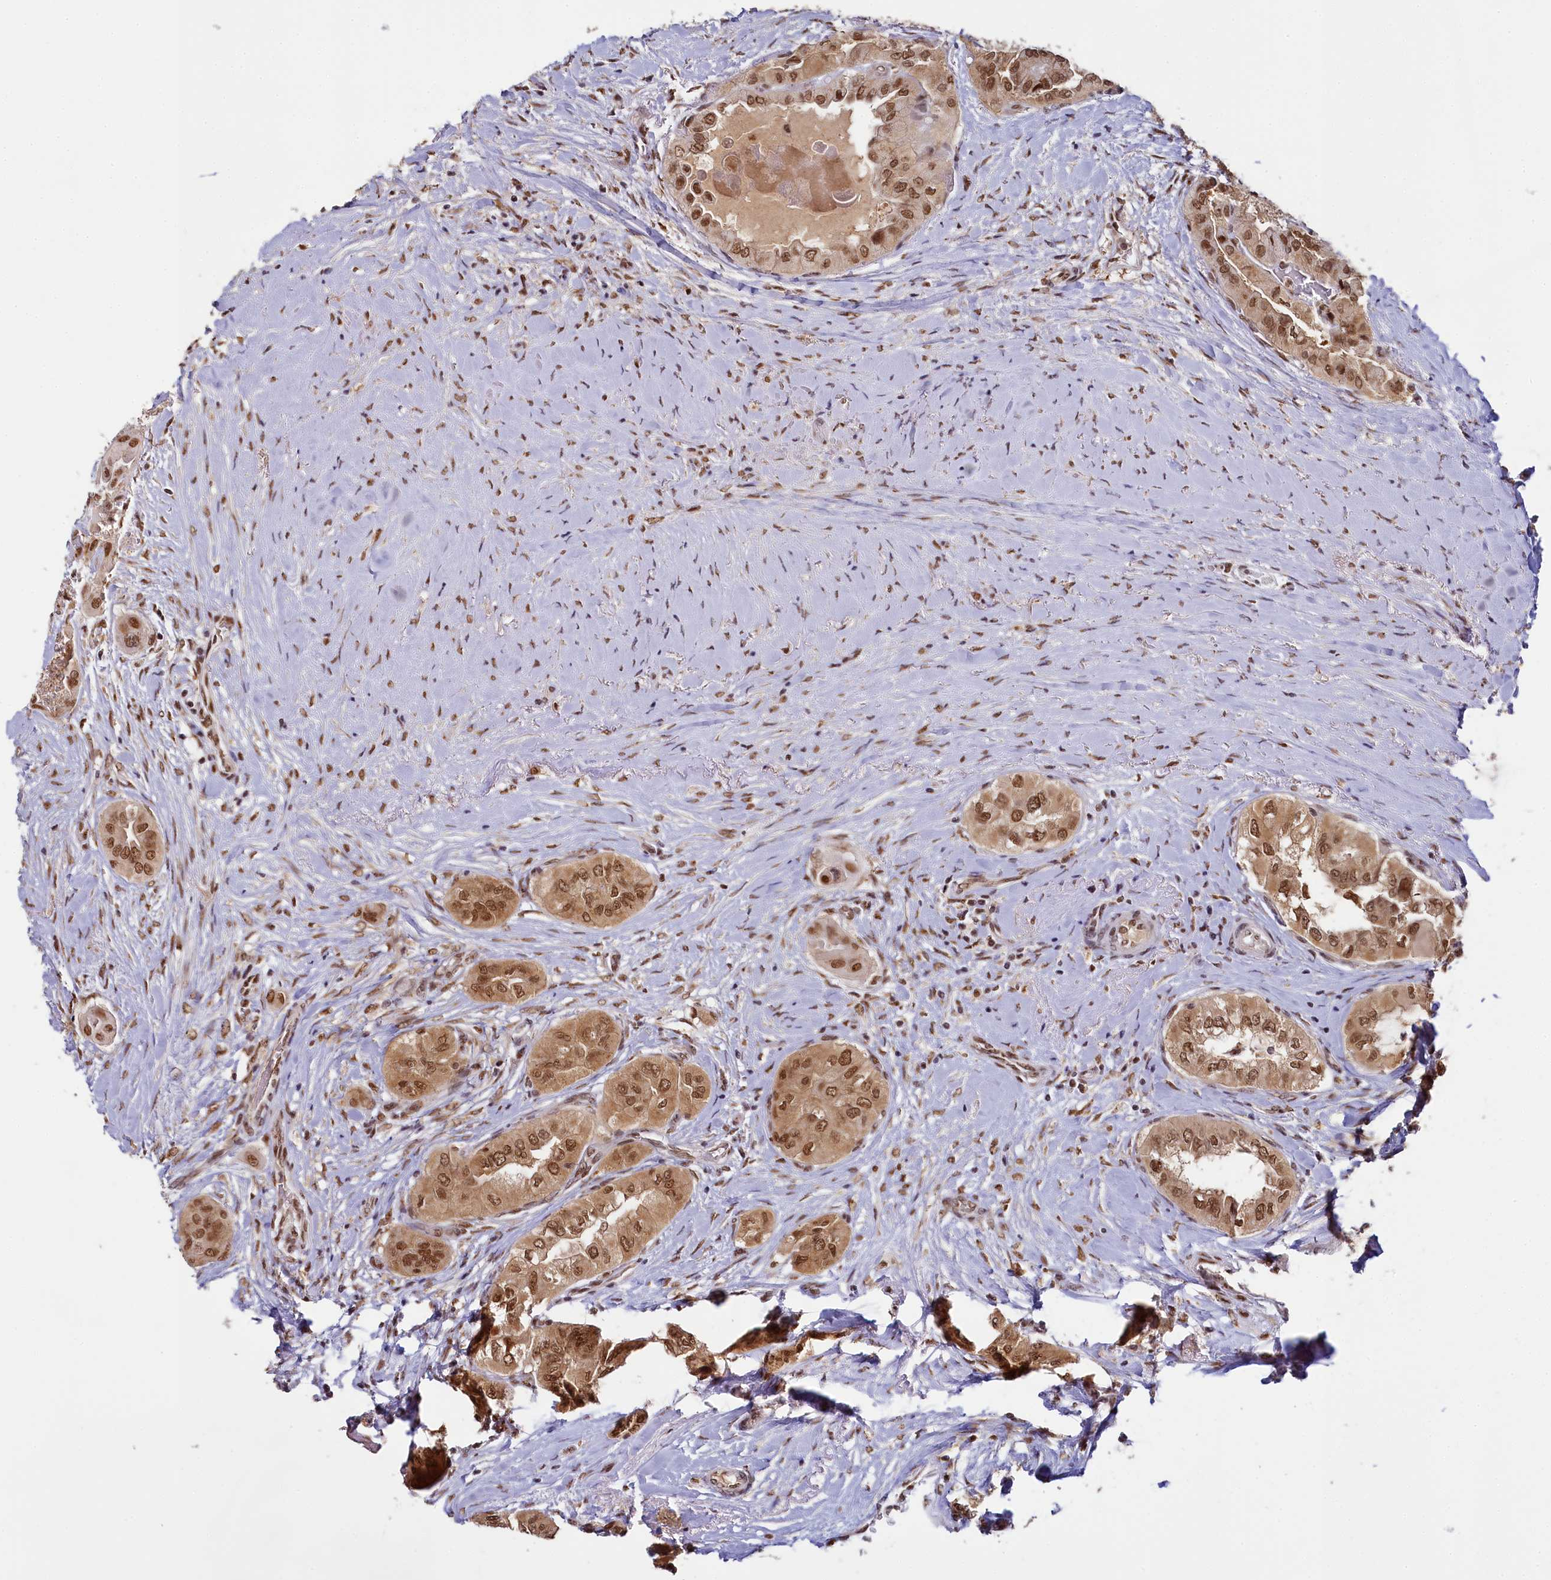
{"staining": {"intensity": "moderate", "quantity": ">75%", "location": "nuclear"}, "tissue": "thyroid cancer", "cell_type": "Tumor cells", "image_type": "cancer", "snomed": [{"axis": "morphology", "description": "Papillary adenocarcinoma, NOS"}, {"axis": "topography", "description": "Thyroid gland"}], "caption": "A high-resolution histopathology image shows IHC staining of papillary adenocarcinoma (thyroid), which shows moderate nuclear positivity in about >75% of tumor cells. Using DAB (3,3'-diaminobenzidine) (brown) and hematoxylin (blue) stains, captured at high magnification using brightfield microscopy.", "gene": "PPHLN1", "patient": {"sex": "female", "age": 59}}